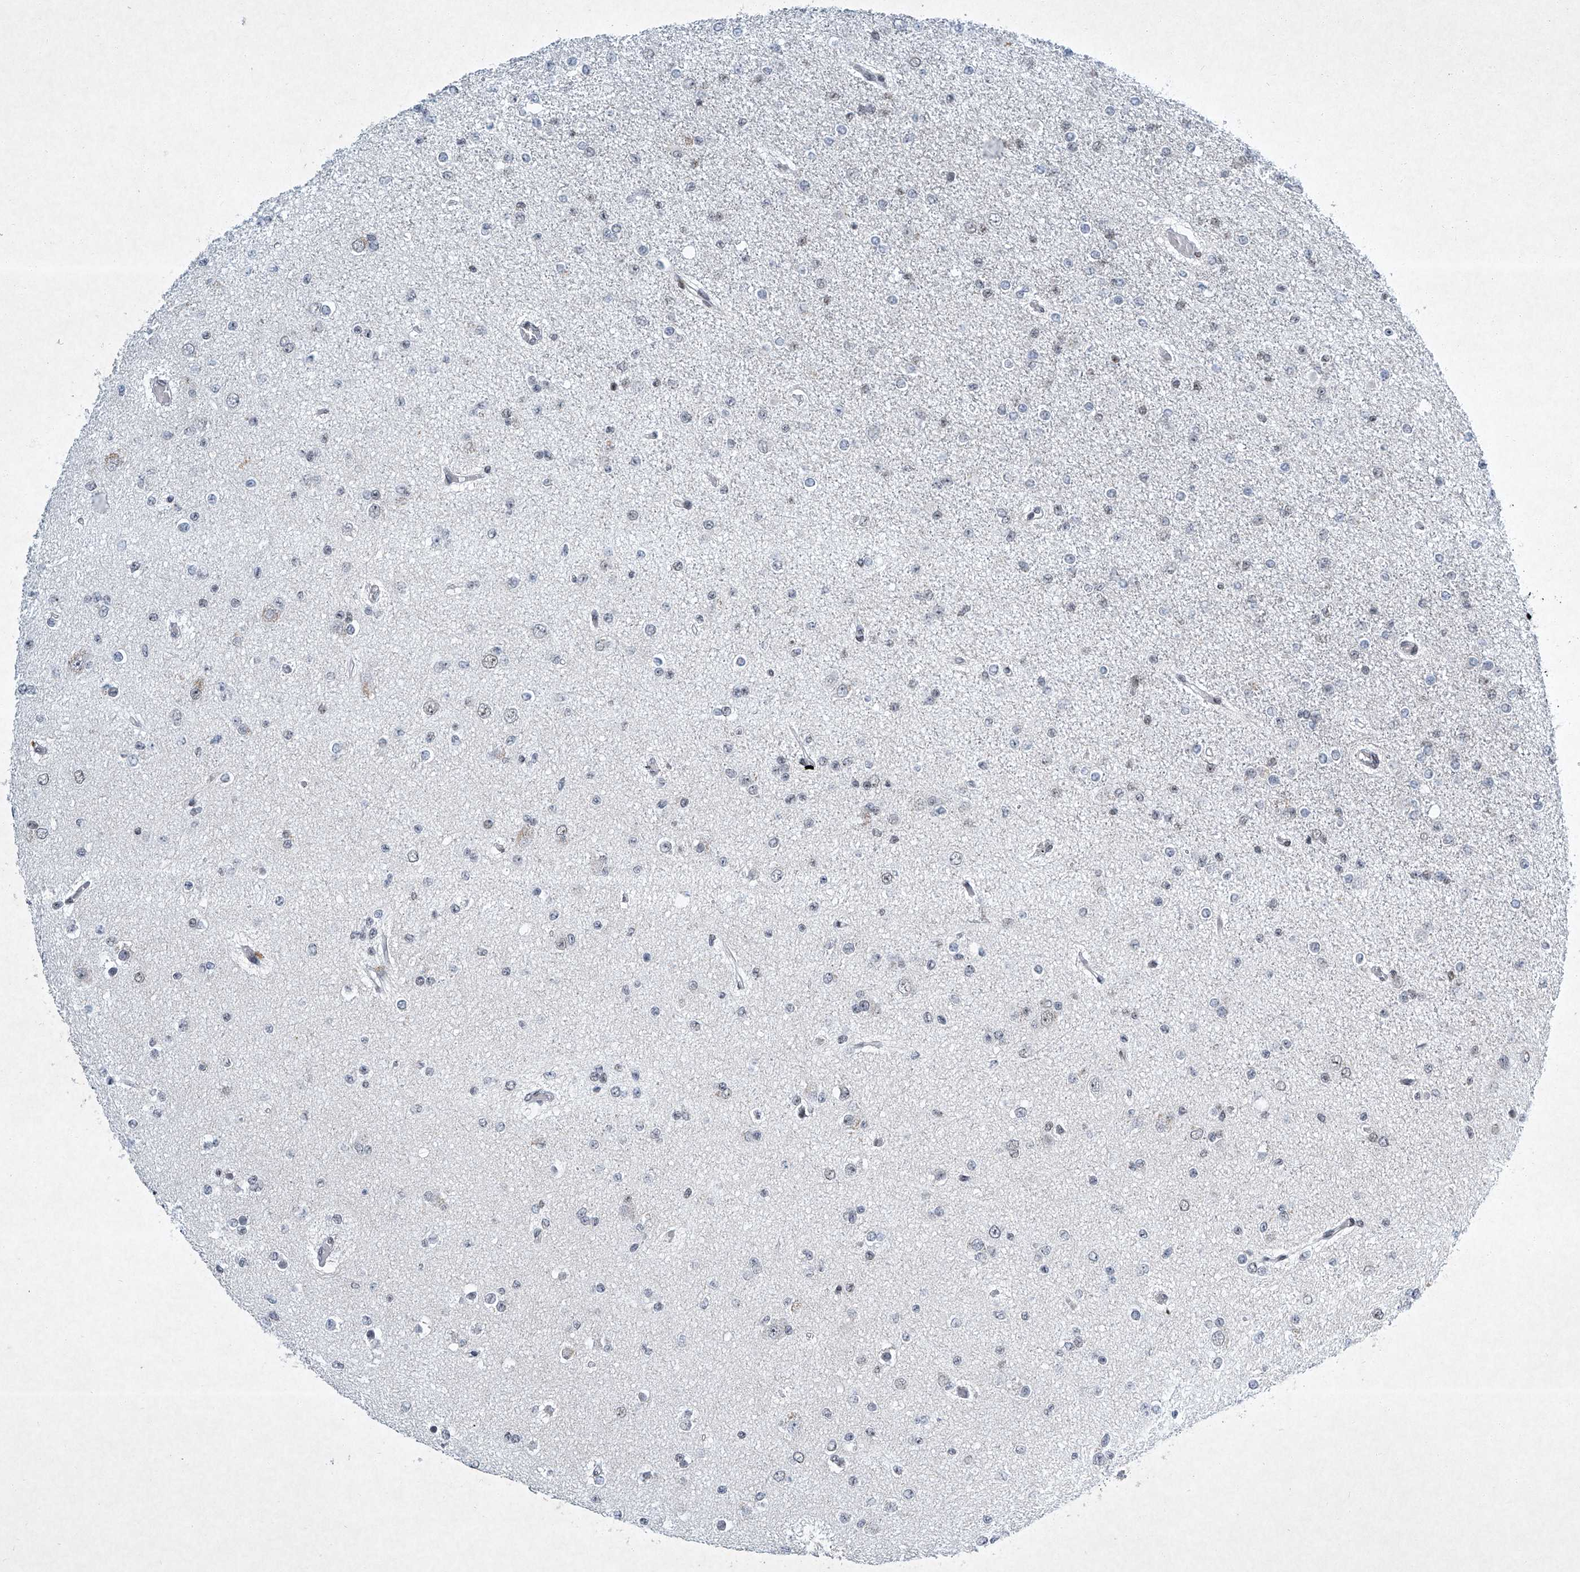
{"staining": {"intensity": "negative", "quantity": "none", "location": "none"}, "tissue": "glioma", "cell_type": "Tumor cells", "image_type": "cancer", "snomed": [{"axis": "morphology", "description": "Glioma, malignant, Low grade"}, {"axis": "topography", "description": "Brain"}], "caption": "A high-resolution histopathology image shows immunohistochemistry staining of glioma, which exhibits no significant positivity in tumor cells. (Immunohistochemistry (ihc), brightfield microscopy, high magnification).", "gene": "TFDP1", "patient": {"sex": "female", "age": 22}}